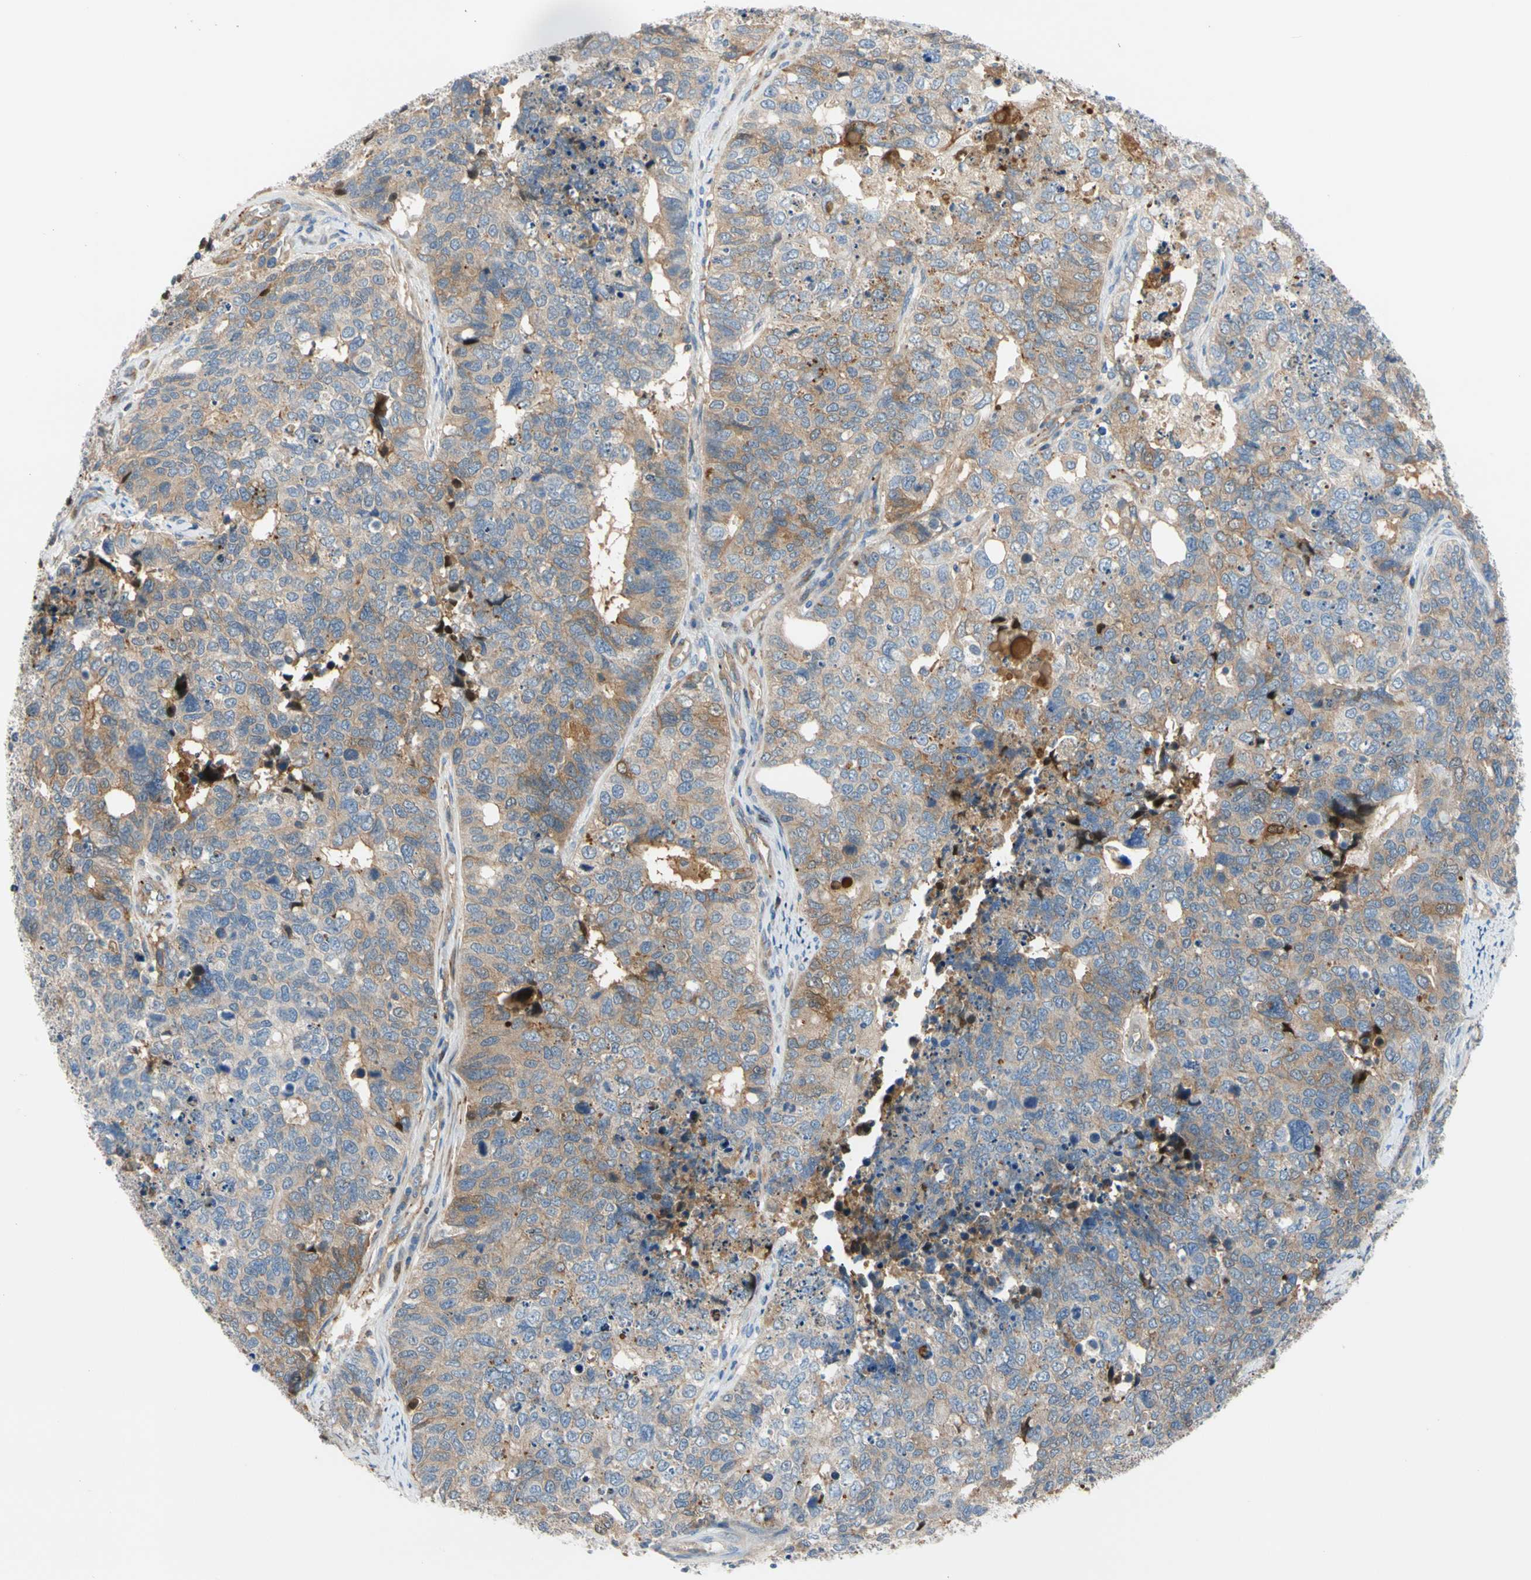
{"staining": {"intensity": "weak", "quantity": "<25%", "location": "cytoplasmic/membranous"}, "tissue": "cervical cancer", "cell_type": "Tumor cells", "image_type": "cancer", "snomed": [{"axis": "morphology", "description": "Squamous cell carcinoma, NOS"}, {"axis": "topography", "description": "Cervix"}], "caption": "Photomicrograph shows no significant protein staining in tumor cells of squamous cell carcinoma (cervical).", "gene": "ENTREP3", "patient": {"sex": "female", "age": 63}}